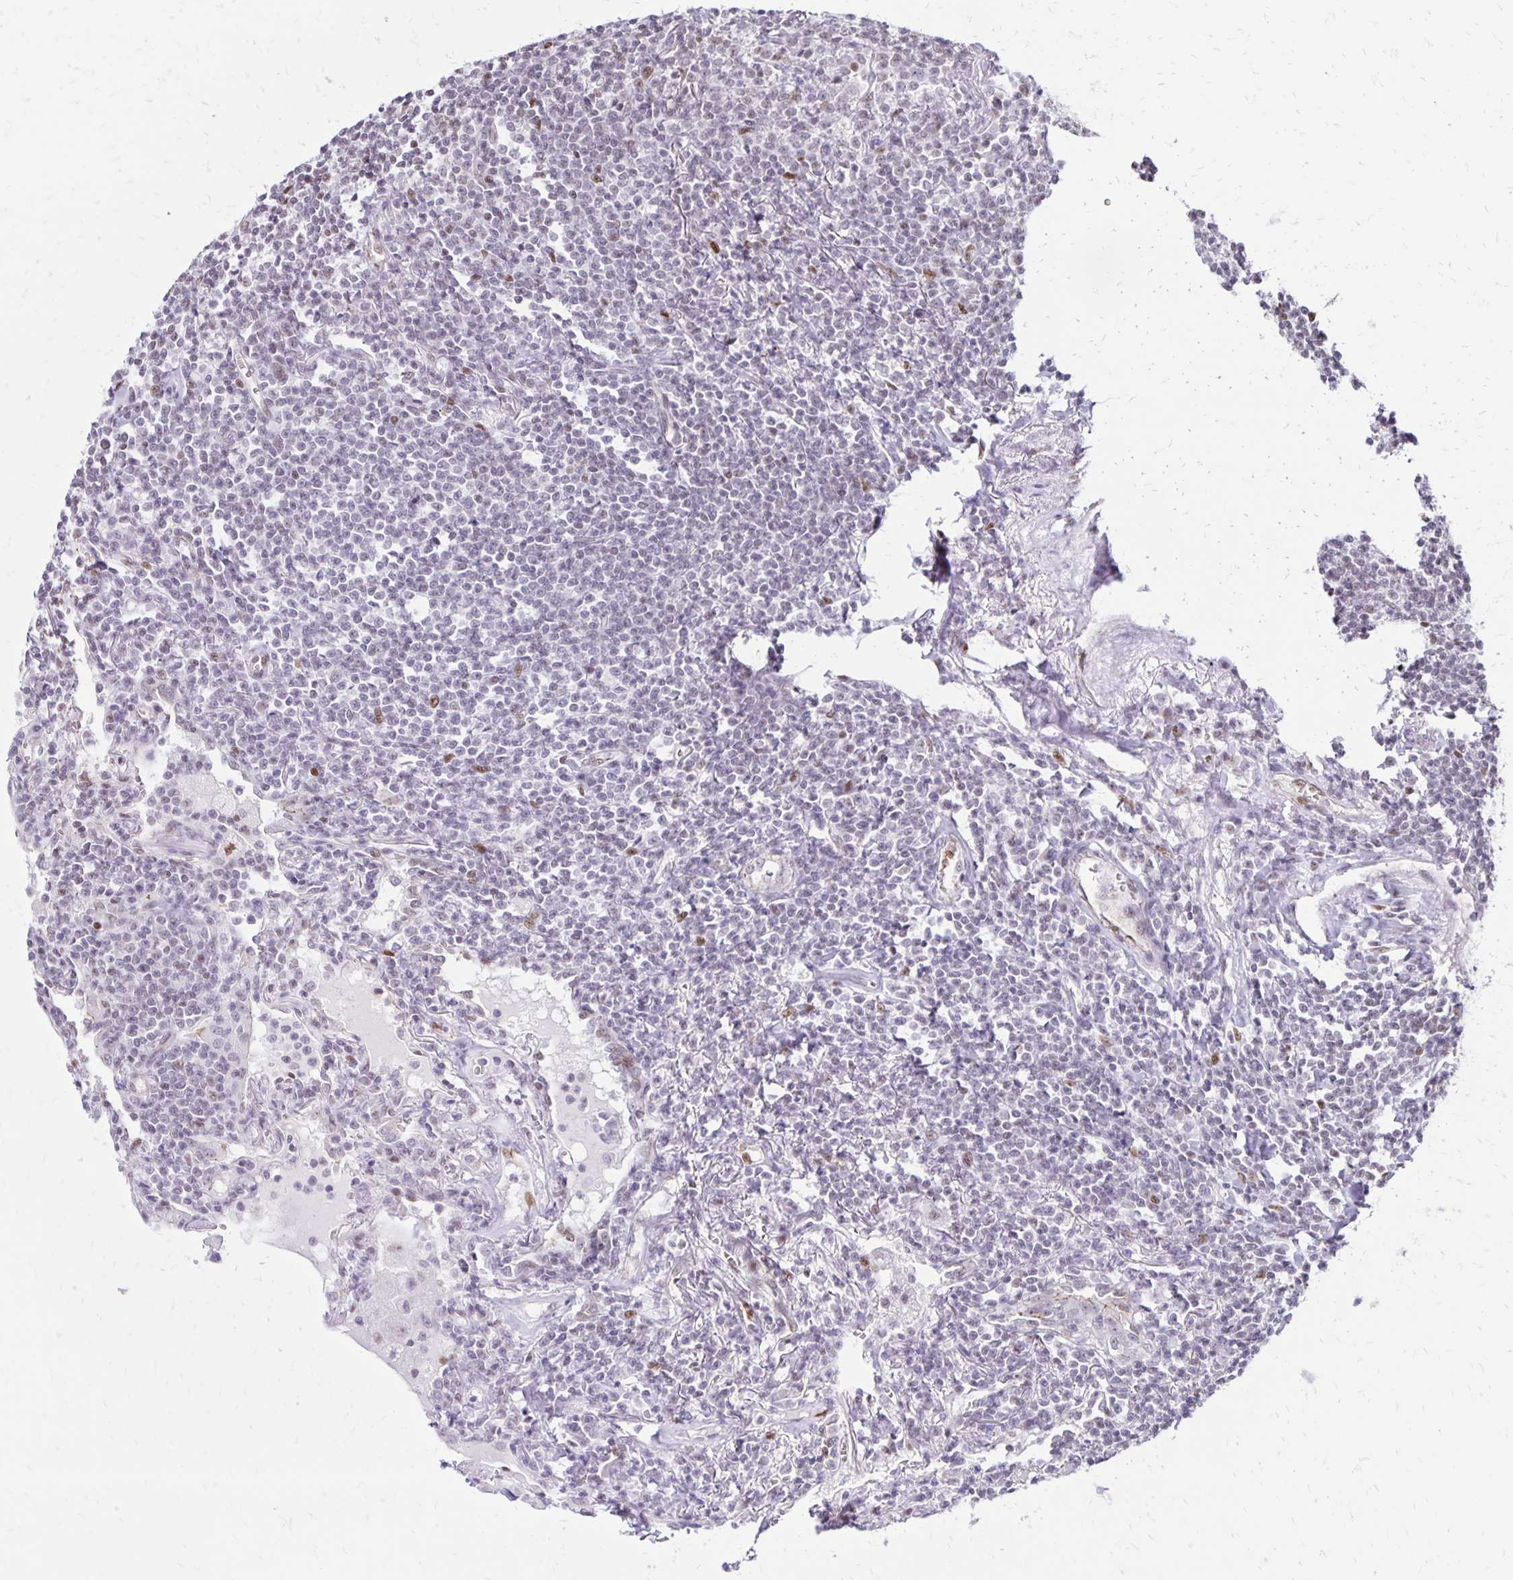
{"staining": {"intensity": "negative", "quantity": "none", "location": "none"}, "tissue": "lymphoma", "cell_type": "Tumor cells", "image_type": "cancer", "snomed": [{"axis": "morphology", "description": "Malignant lymphoma, non-Hodgkin's type, Low grade"}, {"axis": "topography", "description": "Lung"}], "caption": "Protein analysis of lymphoma displays no significant expression in tumor cells. Brightfield microscopy of IHC stained with DAB (3,3'-diaminobenzidine) (brown) and hematoxylin (blue), captured at high magnification.", "gene": "DDB2", "patient": {"sex": "female", "age": 71}}